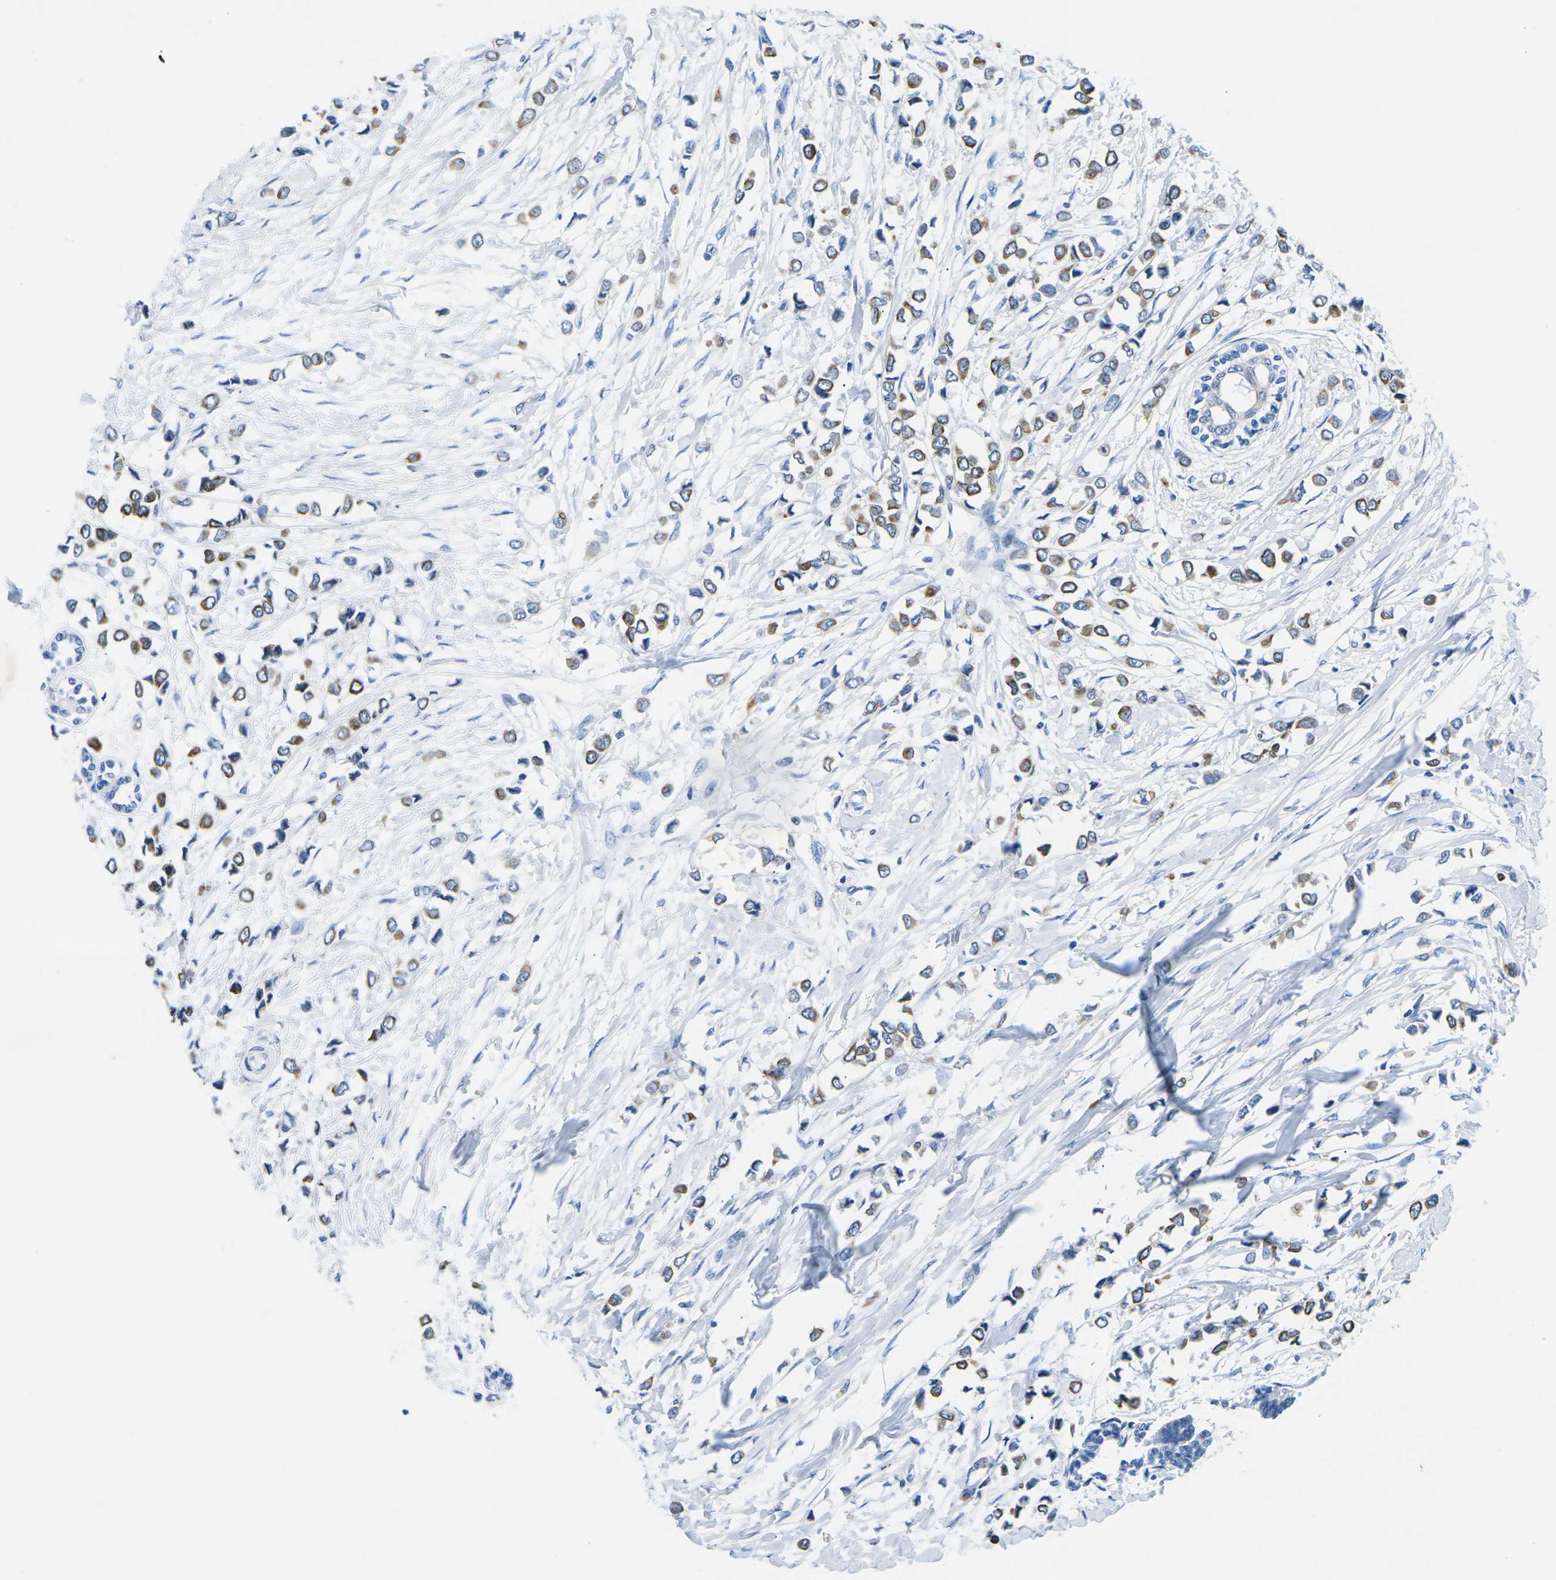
{"staining": {"intensity": "moderate", "quantity": ">75%", "location": "cytoplasmic/membranous"}, "tissue": "breast cancer", "cell_type": "Tumor cells", "image_type": "cancer", "snomed": [{"axis": "morphology", "description": "Lobular carcinoma"}, {"axis": "topography", "description": "Breast"}], "caption": "Breast lobular carcinoma stained with a protein marker reveals moderate staining in tumor cells.", "gene": "TM6SF1", "patient": {"sex": "female", "age": 51}}